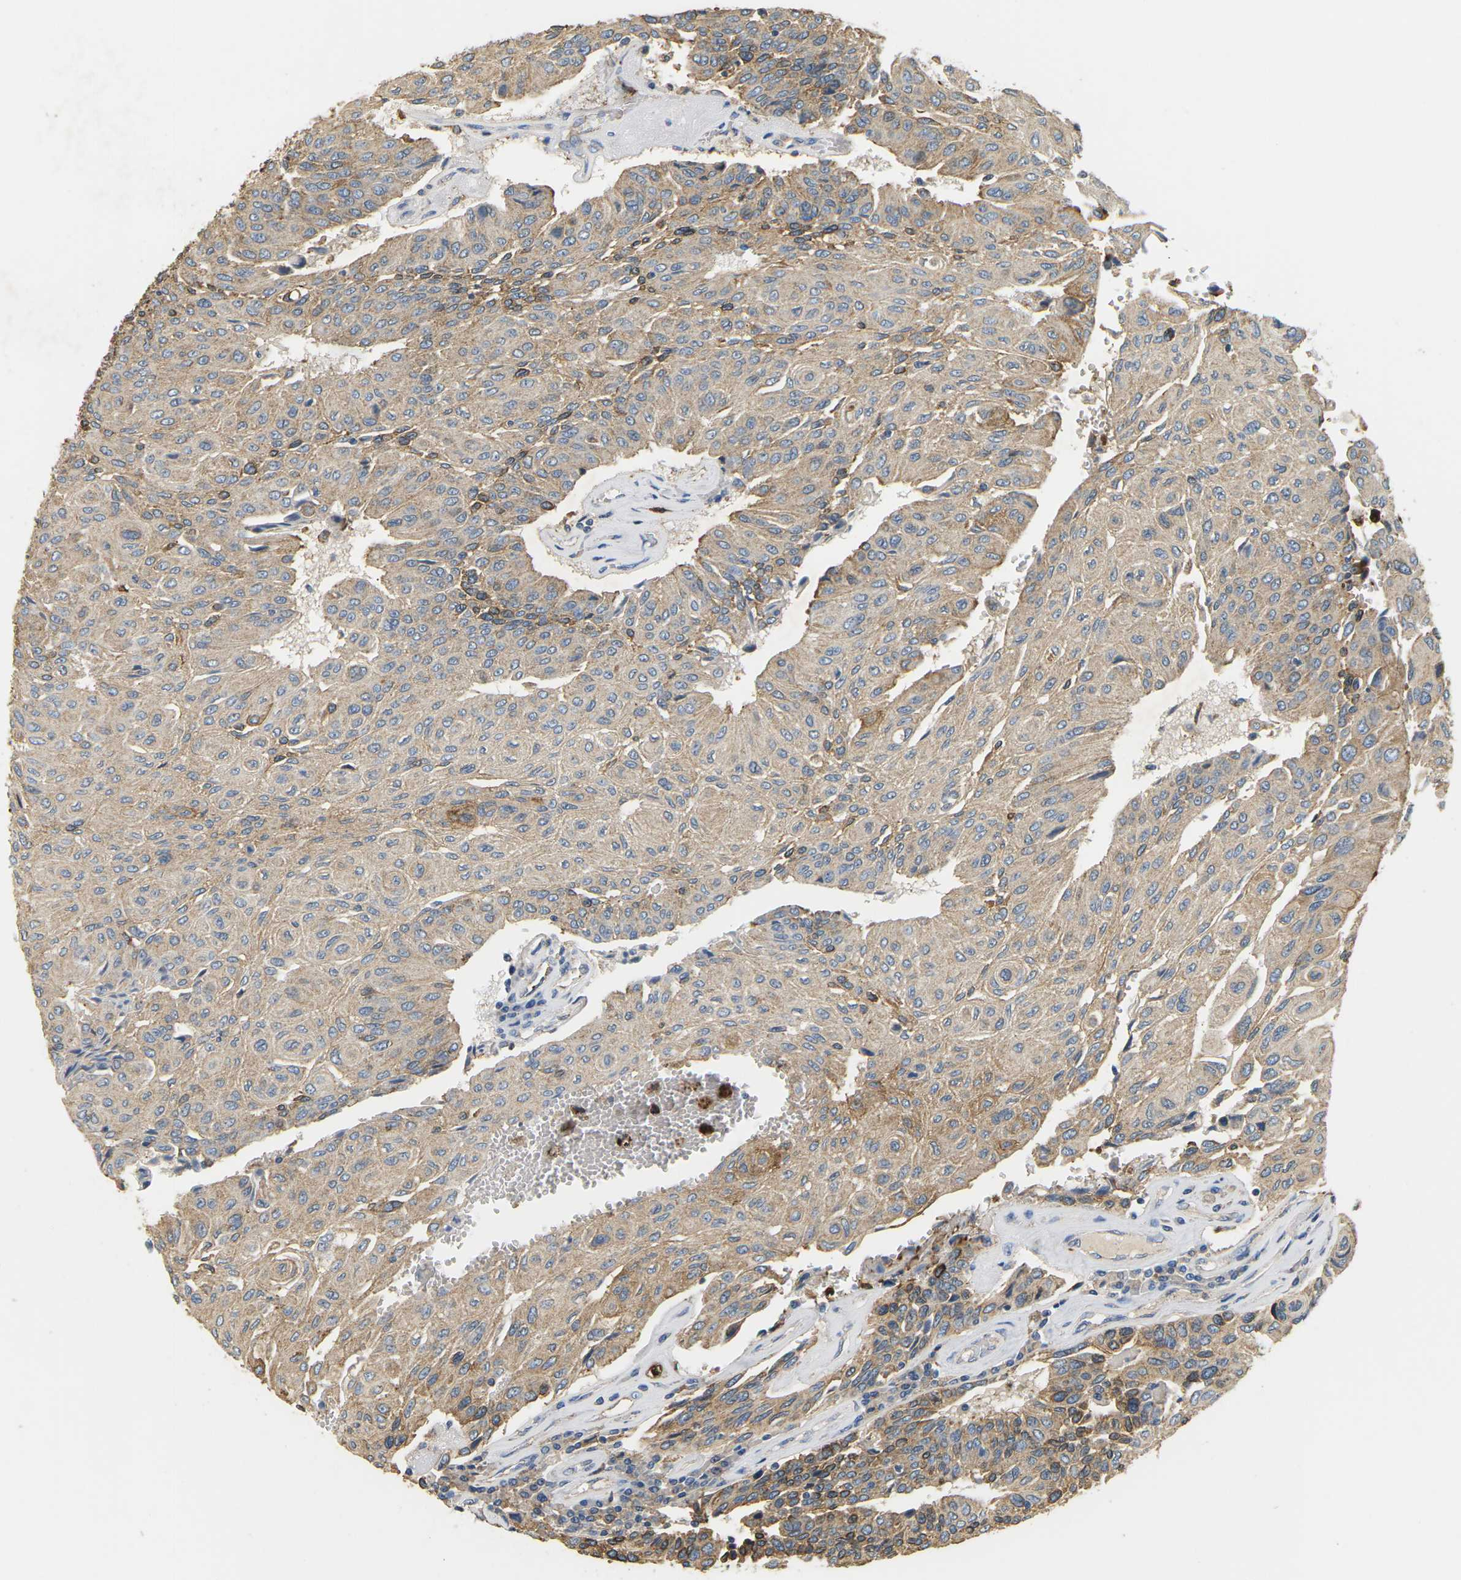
{"staining": {"intensity": "weak", "quantity": ">75%", "location": "cytoplasmic/membranous"}, "tissue": "urothelial cancer", "cell_type": "Tumor cells", "image_type": "cancer", "snomed": [{"axis": "morphology", "description": "Urothelial carcinoma, High grade"}, {"axis": "topography", "description": "Urinary bladder"}], "caption": "This is a histology image of immunohistochemistry (IHC) staining of urothelial cancer, which shows weak expression in the cytoplasmic/membranous of tumor cells.", "gene": "ADM", "patient": {"sex": "male", "age": 66}}